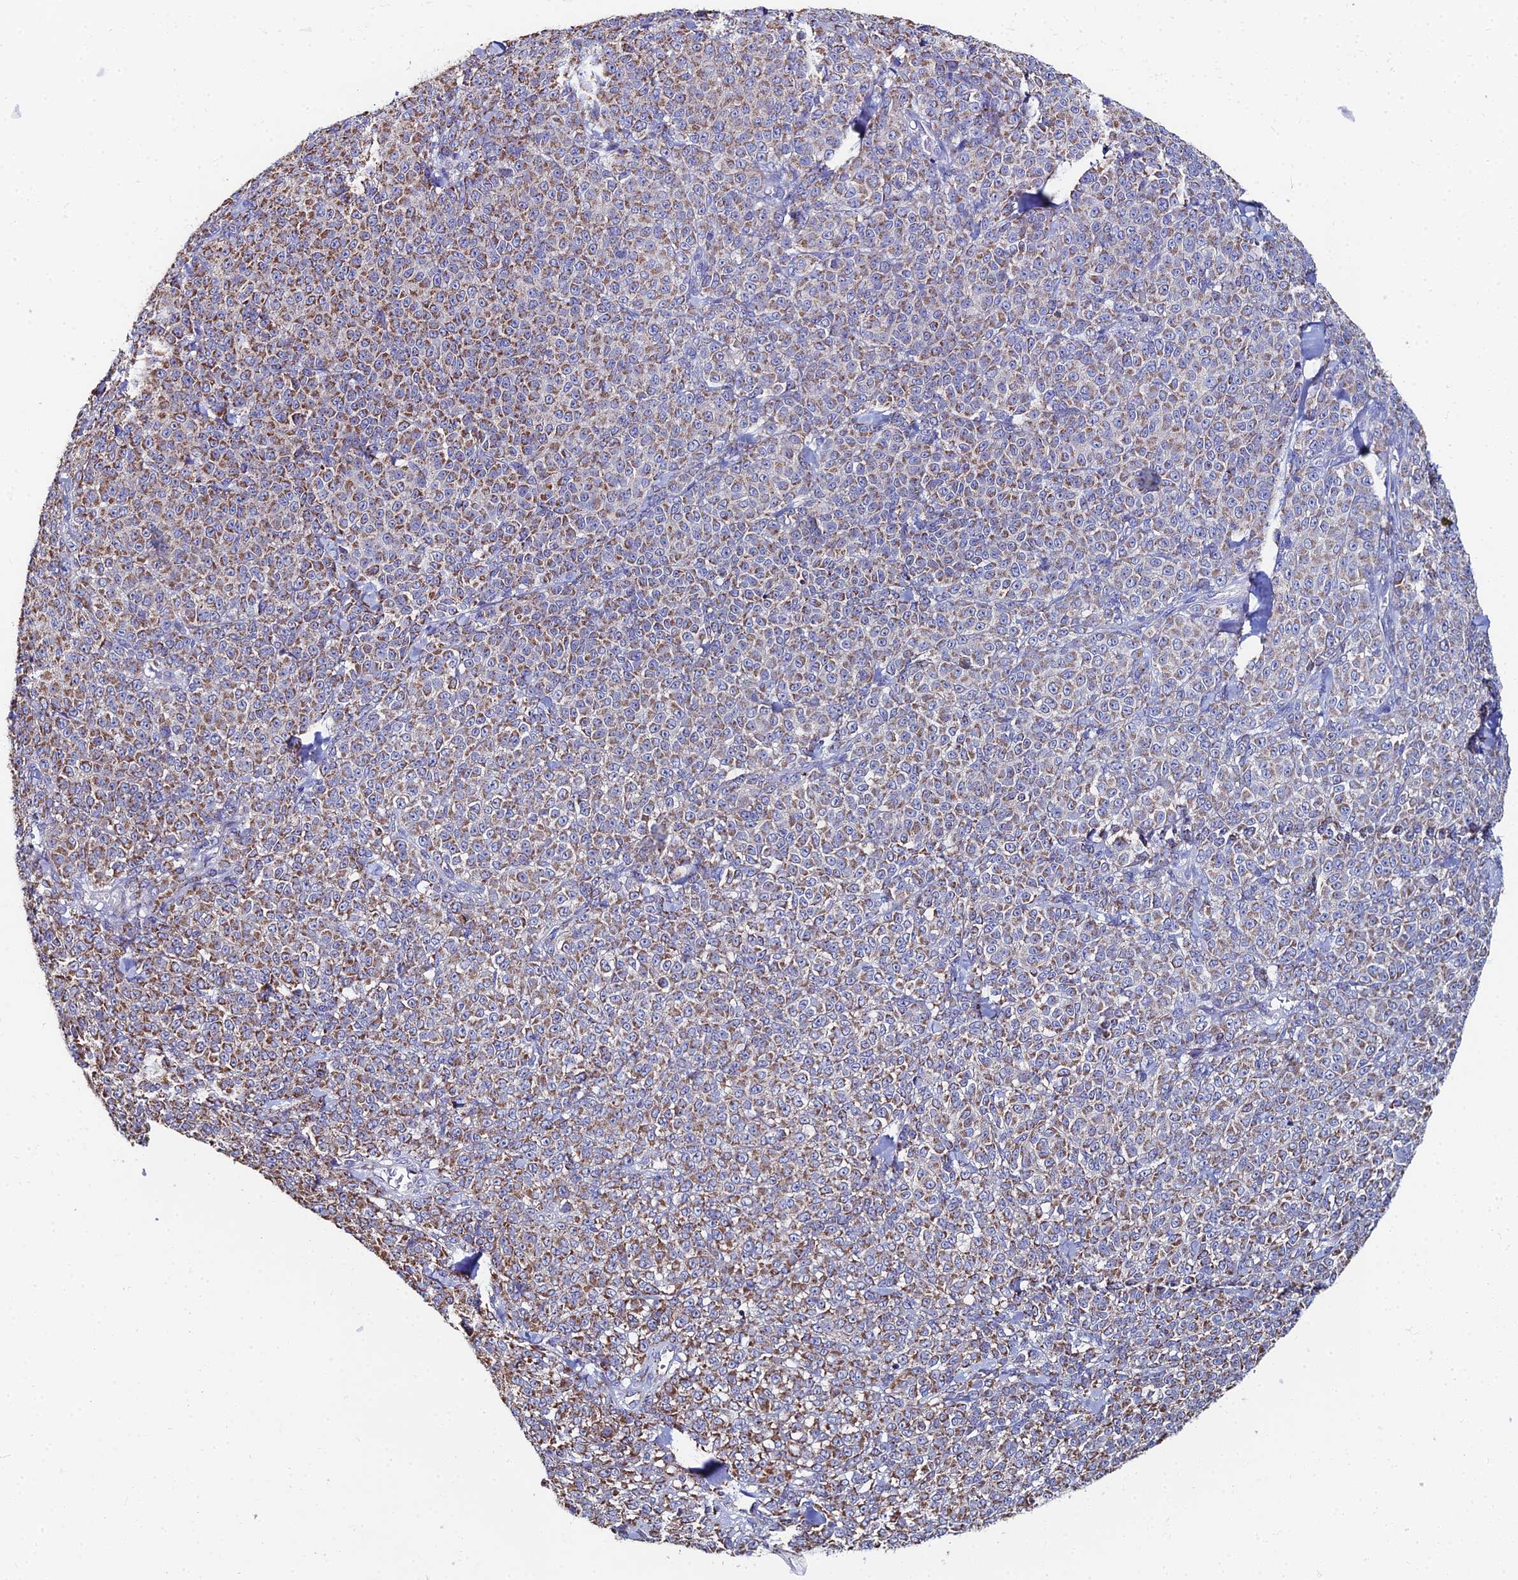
{"staining": {"intensity": "moderate", "quantity": "25%-75%", "location": "cytoplasmic/membranous"}, "tissue": "melanoma", "cell_type": "Tumor cells", "image_type": "cancer", "snomed": [{"axis": "morphology", "description": "Normal tissue, NOS"}, {"axis": "morphology", "description": "Malignant melanoma, NOS"}, {"axis": "topography", "description": "Skin"}], "caption": "This image shows melanoma stained with IHC to label a protein in brown. The cytoplasmic/membranous of tumor cells show moderate positivity for the protein. Nuclei are counter-stained blue.", "gene": "SPOCK2", "patient": {"sex": "female", "age": 34}}